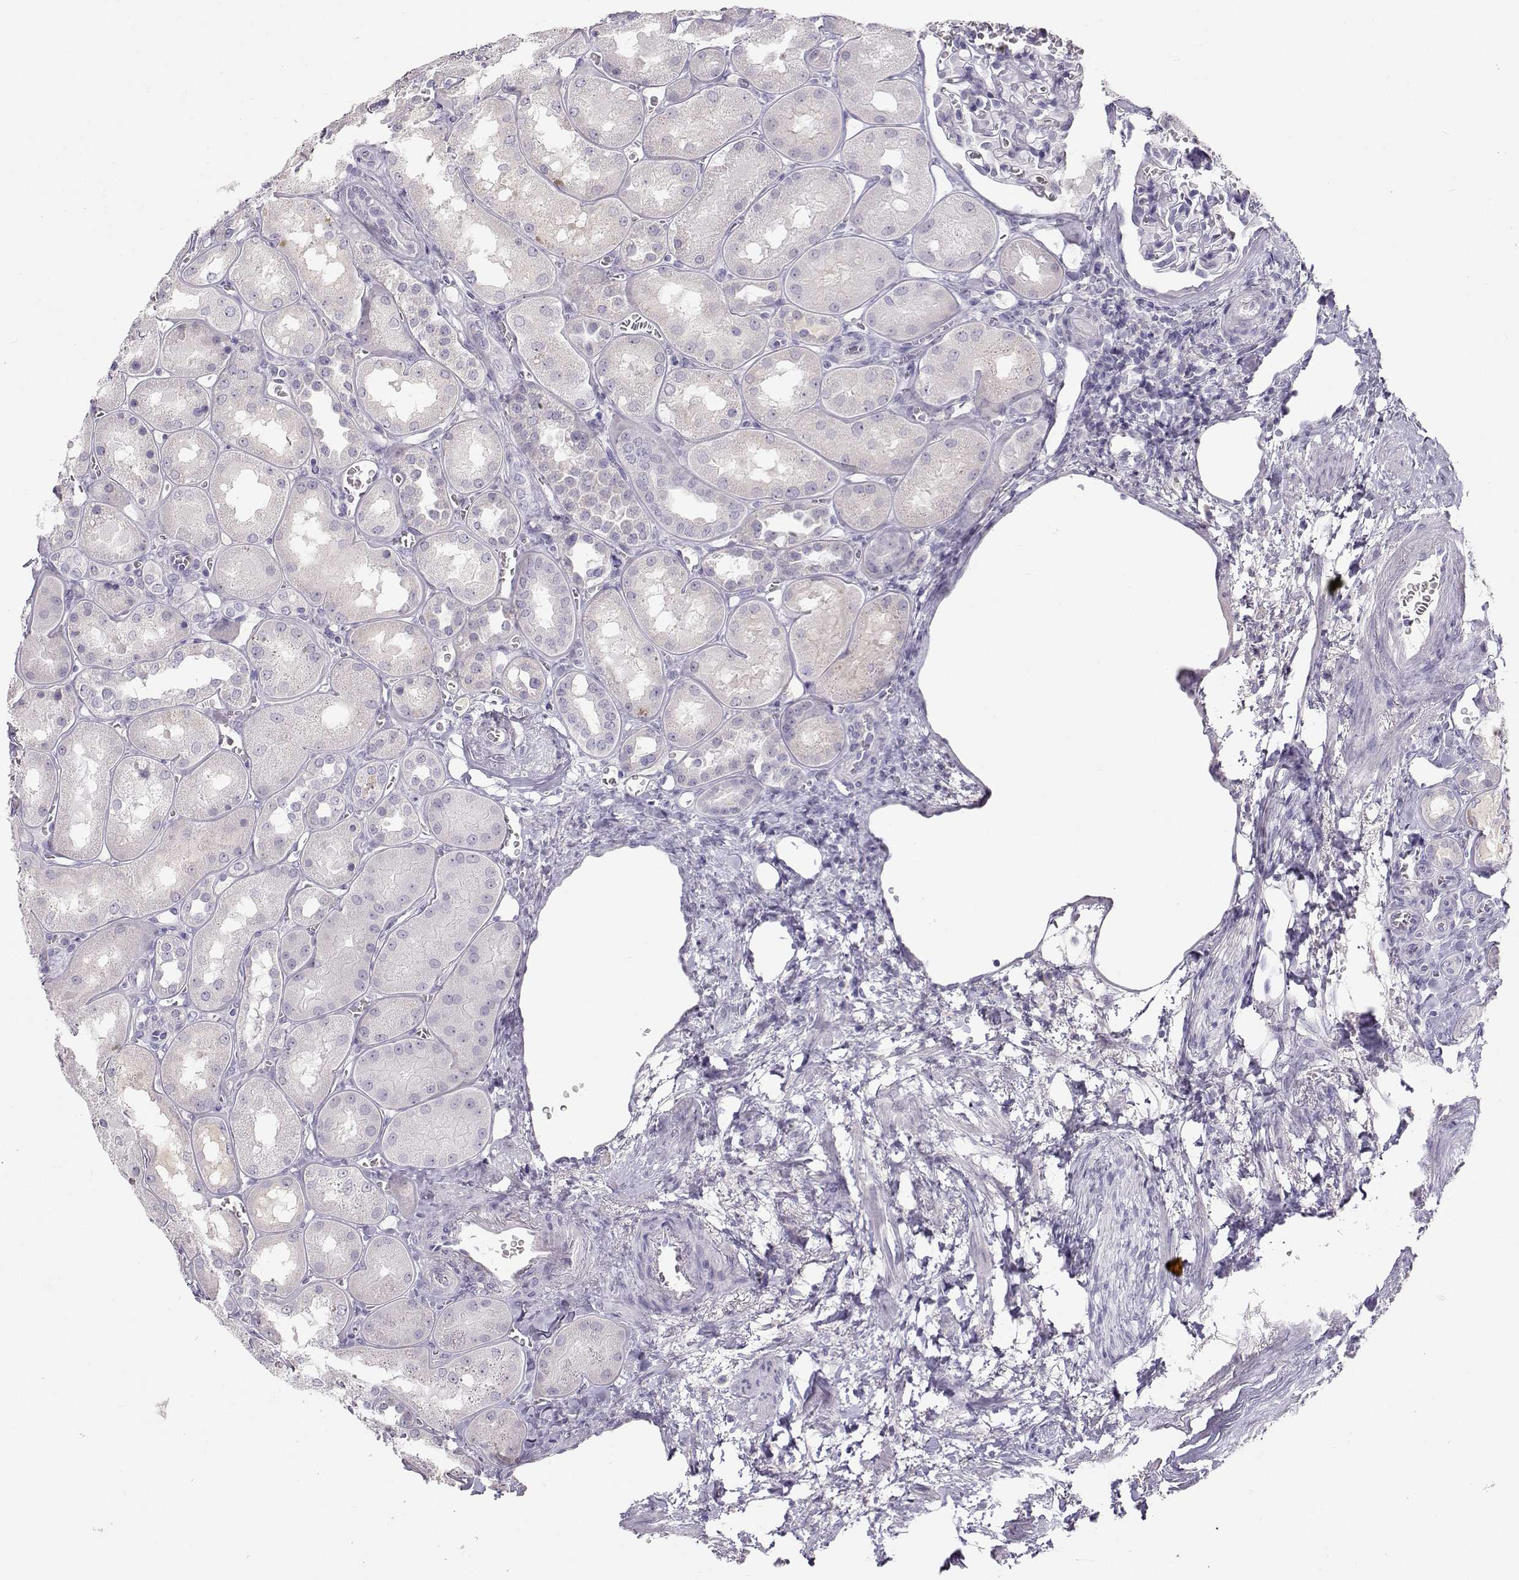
{"staining": {"intensity": "negative", "quantity": "none", "location": "none"}, "tissue": "kidney", "cell_type": "Cells in glomeruli", "image_type": "normal", "snomed": [{"axis": "morphology", "description": "Normal tissue, NOS"}, {"axis": "topography", "description": "Kidney"}], "caption": "This is an IHC photomicrograph of unremarkable human kidney. There is no staining in cells in glomeruli.", "gene": "OPN5", "patient": {"sex": "male", "age": 73}}